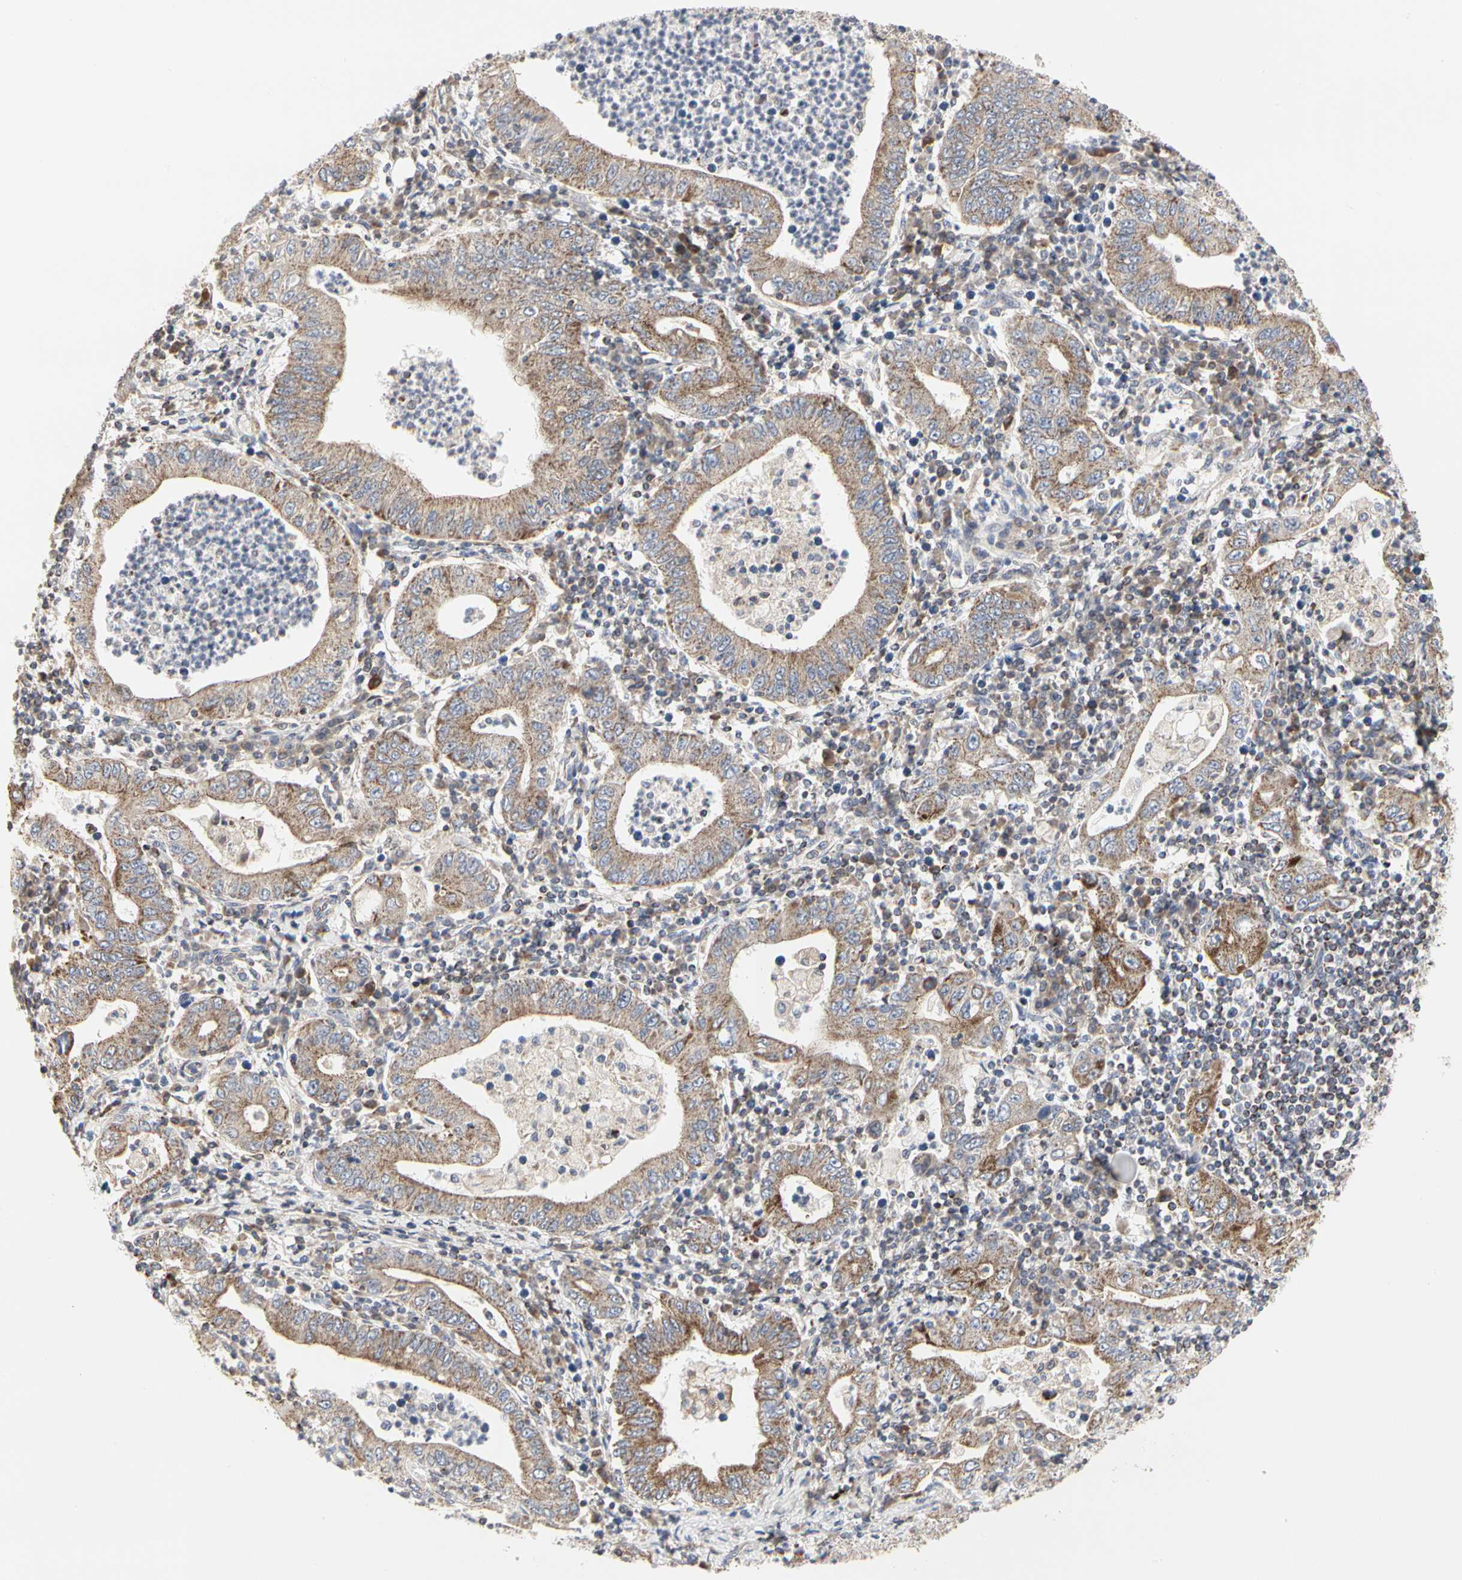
{"staining": {"intensity": "moderate", "quantity": "25%-75%", "location": "cytoplasmic/membranous"}, "tissue": "stomach cancer", "cell_type": "Tumor cells", "image_type": "cancer", "snomed": [{"axis": "morphology", "description": "Normal tissue, NOS"}, {"axis": "morphology", "description": "Adenocarcinoma, NOS"}, {"axis": "topography", "description": "Esophagus"}, {"axis": "topography", "description": "Stomach, upper"}, {"axis": "topography", "description": "Peripheral nerve tissue"}], "caption": "Approximately 25%-75% of tumor cells in human stomach adenocarcinoma demonstrate moderate cytoplasmic/membranous protein positivity as visualized by brown immunohistochemical staining.", "gene": "TSKU", "patient": {"sex": "male", "age": 62}}